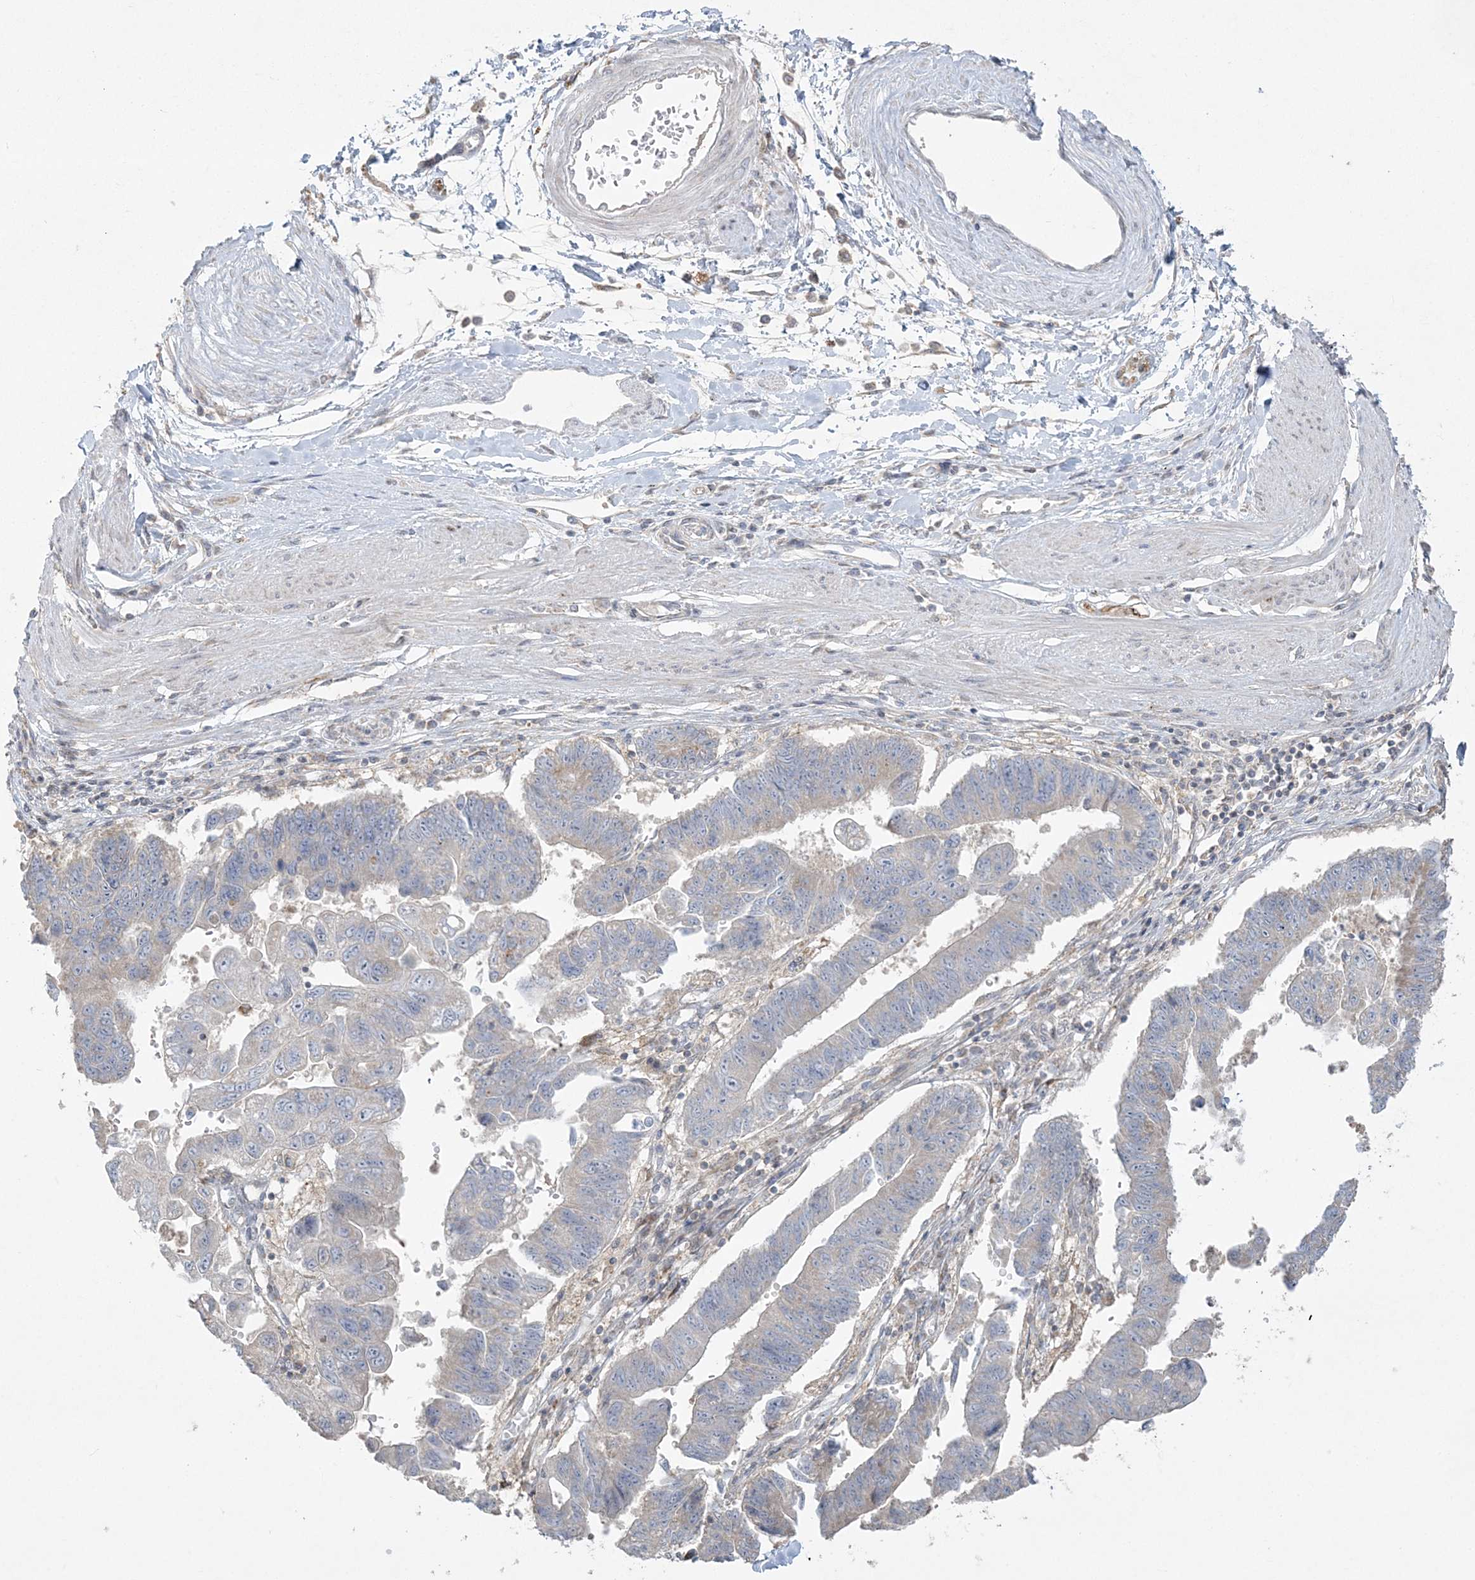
{"staining": {"intensity": "weak", "quantity": "<25%", "location": "cytoplasmic/membranous"}, "tissue": "stomach cancer", "cell_type": "Tumor cells", "image_type": "cancer", "snomed": [{"axis": "morphology", "description": "Adenocarcinoma, NOS"}, {"axis": "topography", "description": "Stomach"}], "caption": "High power microscopy image of an IHC photomicrograph of adenocarcinoma (stomach), revealing no significant positivity in tumor cells.", "gene": "ZC3H6", "patient": {"sex": "male", "age": 59}}